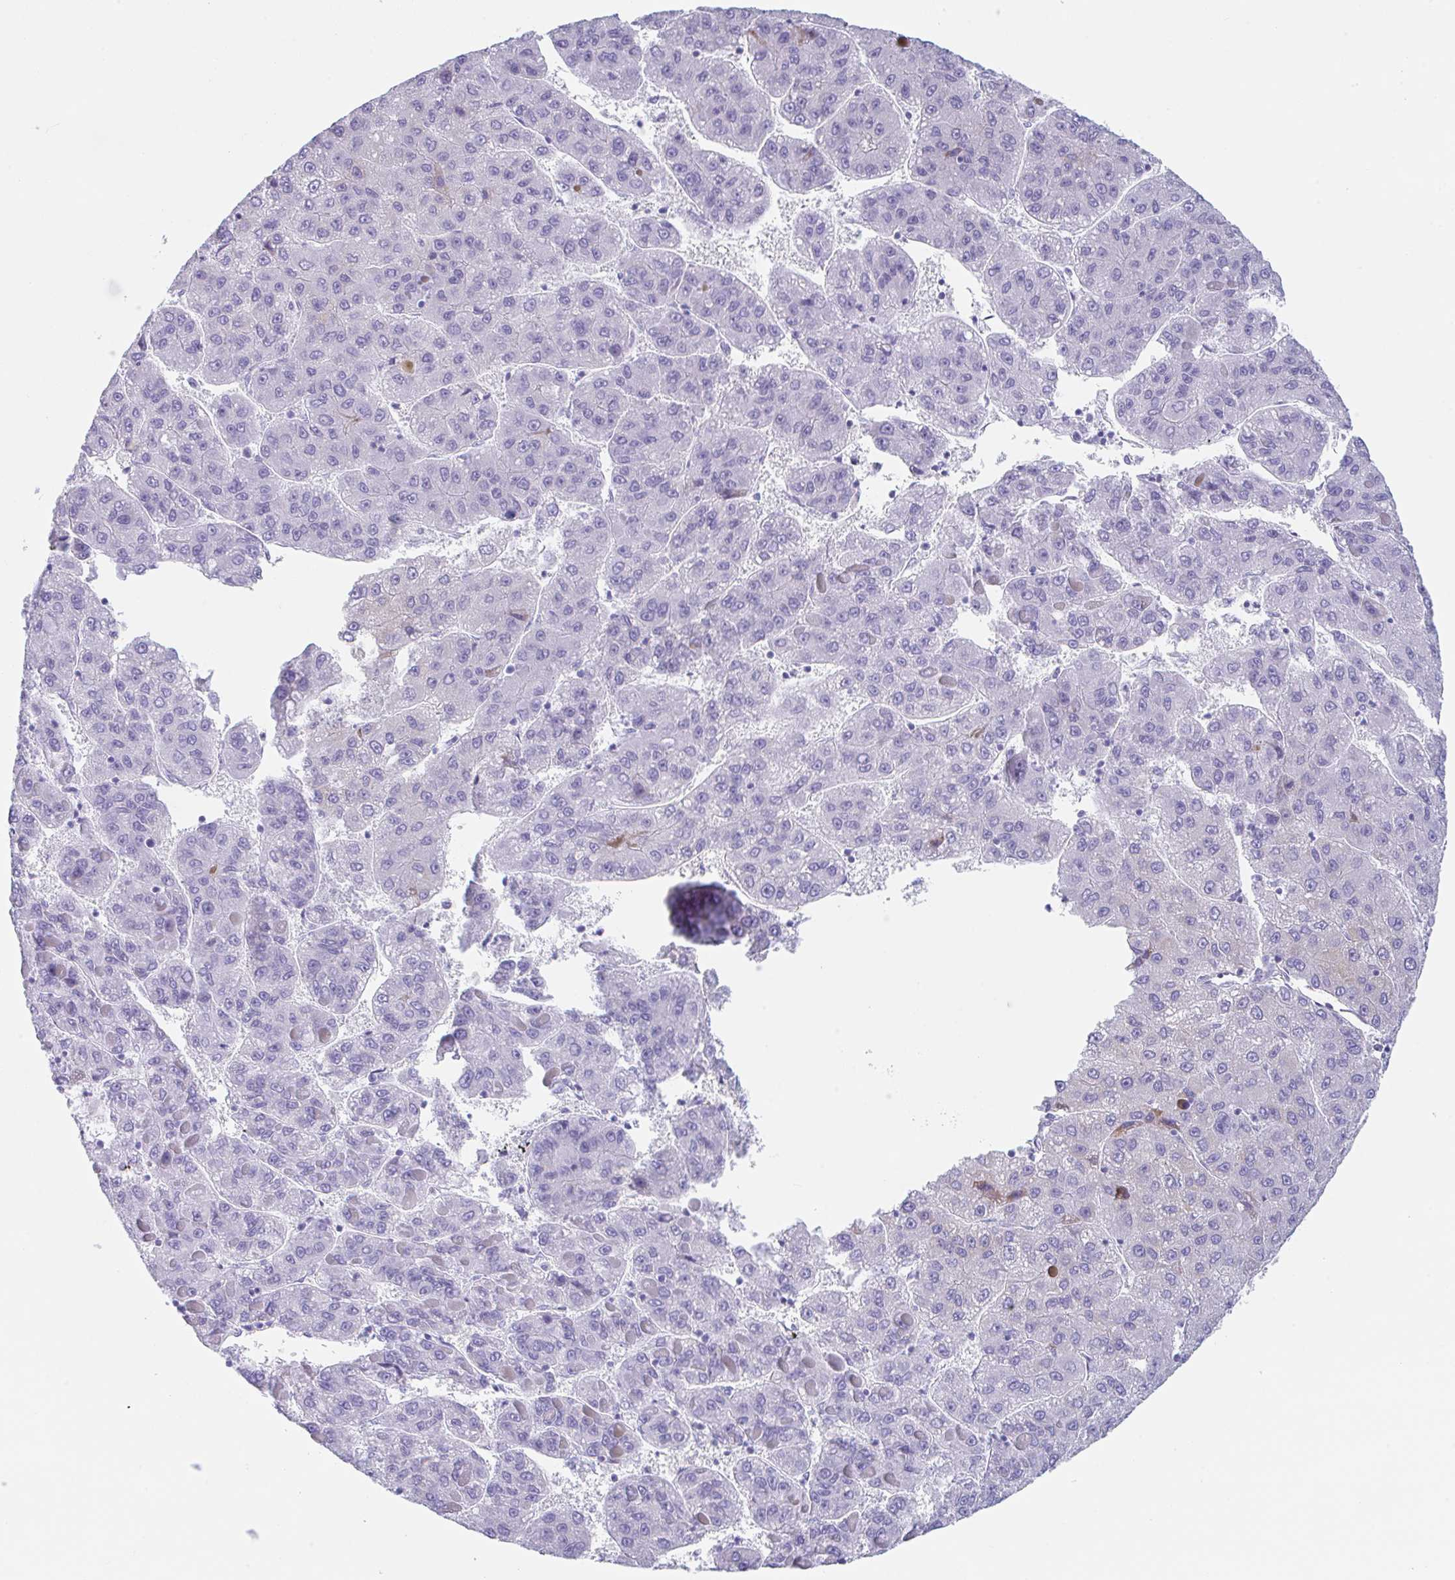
{"staining": {"intensity": "negative", "quantity": "none", "location": "none"}, "tissue": "liver cancer", "cell_type": "Tumor cells", "image_type": "cancer", "snomed": [{"axis": "morphology", "description": "Carcinoma, Hepatocellular, NOS"}, {"axis": "topography", "description": "Liver"}], "caption": "The histopathology image demonstrates no significant expression in tumor cells of liver cancer (hepatocellular carcinoma).", "gene": "TAS2R41", "patient": {"sex": "female", "age": 82}}